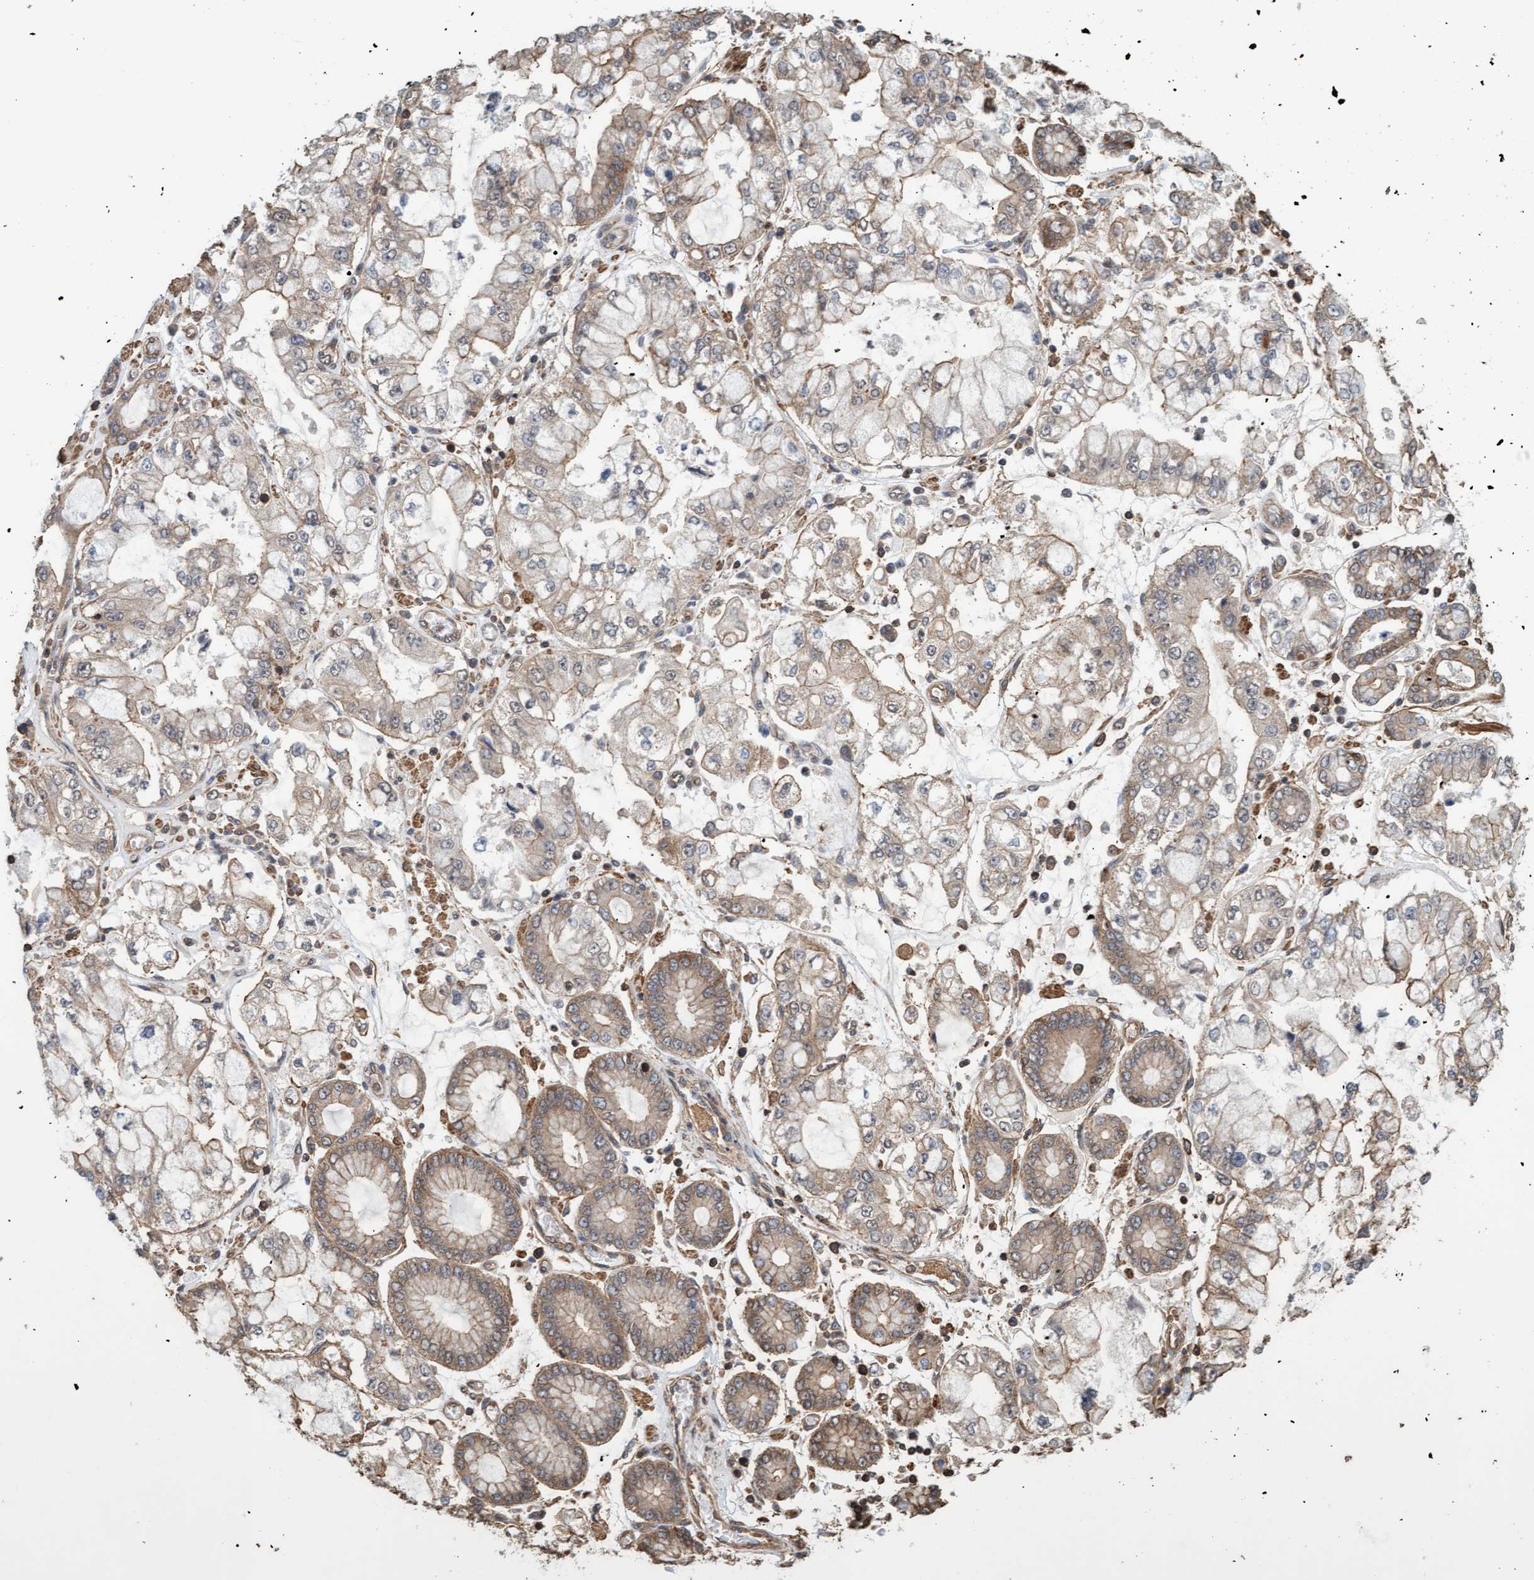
{"staining": {"intensity": "weak", "quantity": ">75%", "location": "cytoplasmic/membranous"}, "tissue": "stomach cancer", "cell_type": "Tumor cells", "image_type": "cancer", "snomed": [{"axis": "morphology", "description": "Adenocarcinoma, NOS"}, {"axis": "topography", "description": "Stomach"}], "caption": "Immunohistochemistry staining of stomach cancer (adenocarcinoma), which demonstrates low levels of weak cytoplasmic/membranous positivity in about >75% of tumor cells indicating weak cytoplasmic/membranous protein staining. The staining was performed using DAB (brown) for protein detection and nuclei were counterstained in hematoxylin (blue).", "gene": "FXR2", "patient": {"sex": "male", "age": 76}}